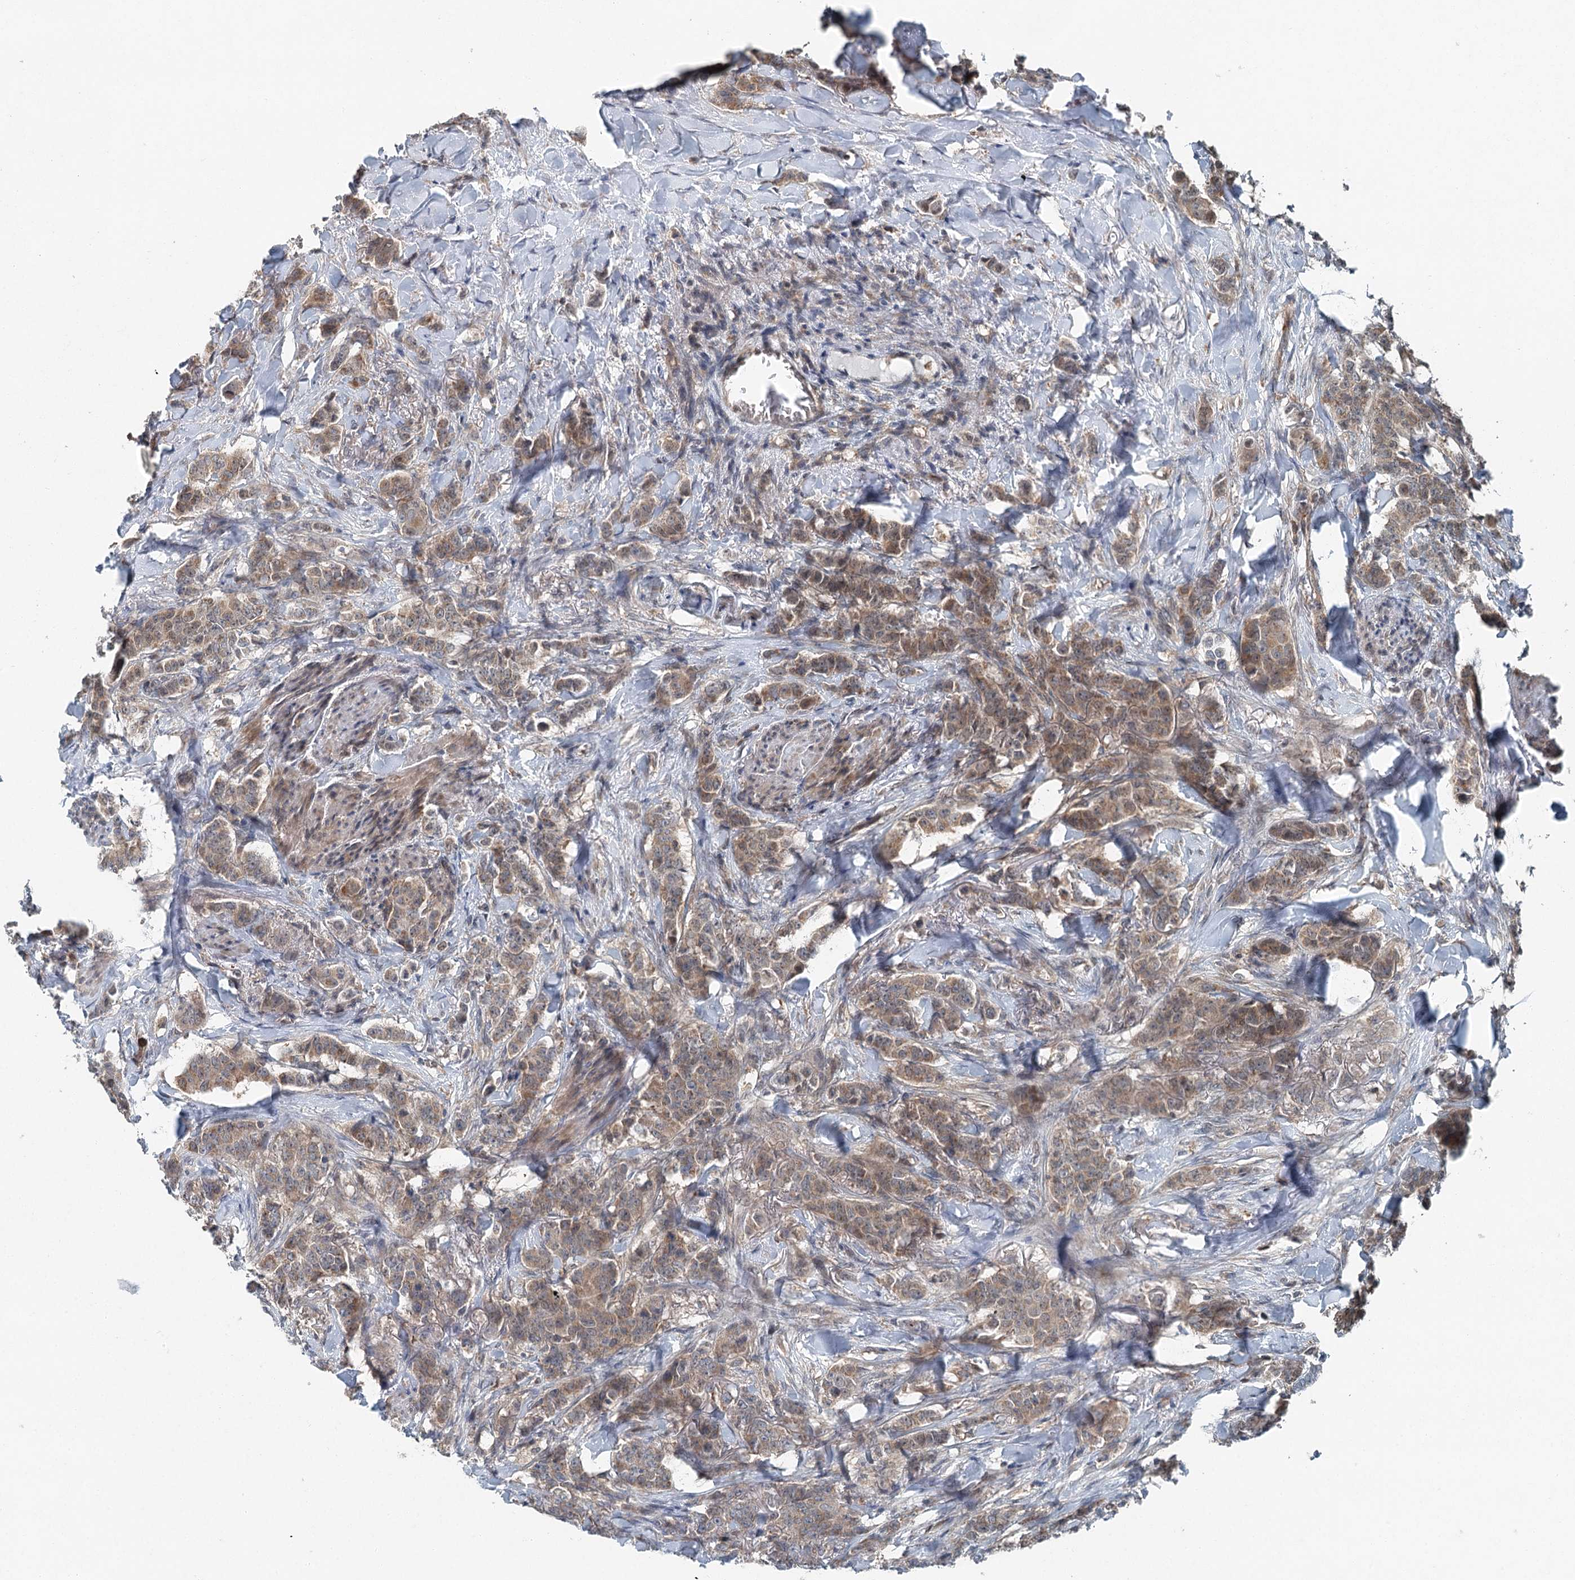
{"staining": {"intensity": "weak", "quantity": ">75%", "location": "cytoplasmic/membranous"}, "tissue": "breast cancer", "cell_type": "Tumor cells", "image_type": "cancer", "snomed": [{"axis": "morphology", "description": "Duct carcinoma"}, {"axis": "topography", "description": "Breast"}], "caption": "DAB (3,3'-diaminobenzidine) immunohistochemical staining of human breast cancer (infiltrating ductal carcinoma) demonstrates weak cytoplasmic/membranous protein expression in about >75% of tumor cells.", "gene": "SKIC3", "patient": {"sex": "female", "age": 40}}